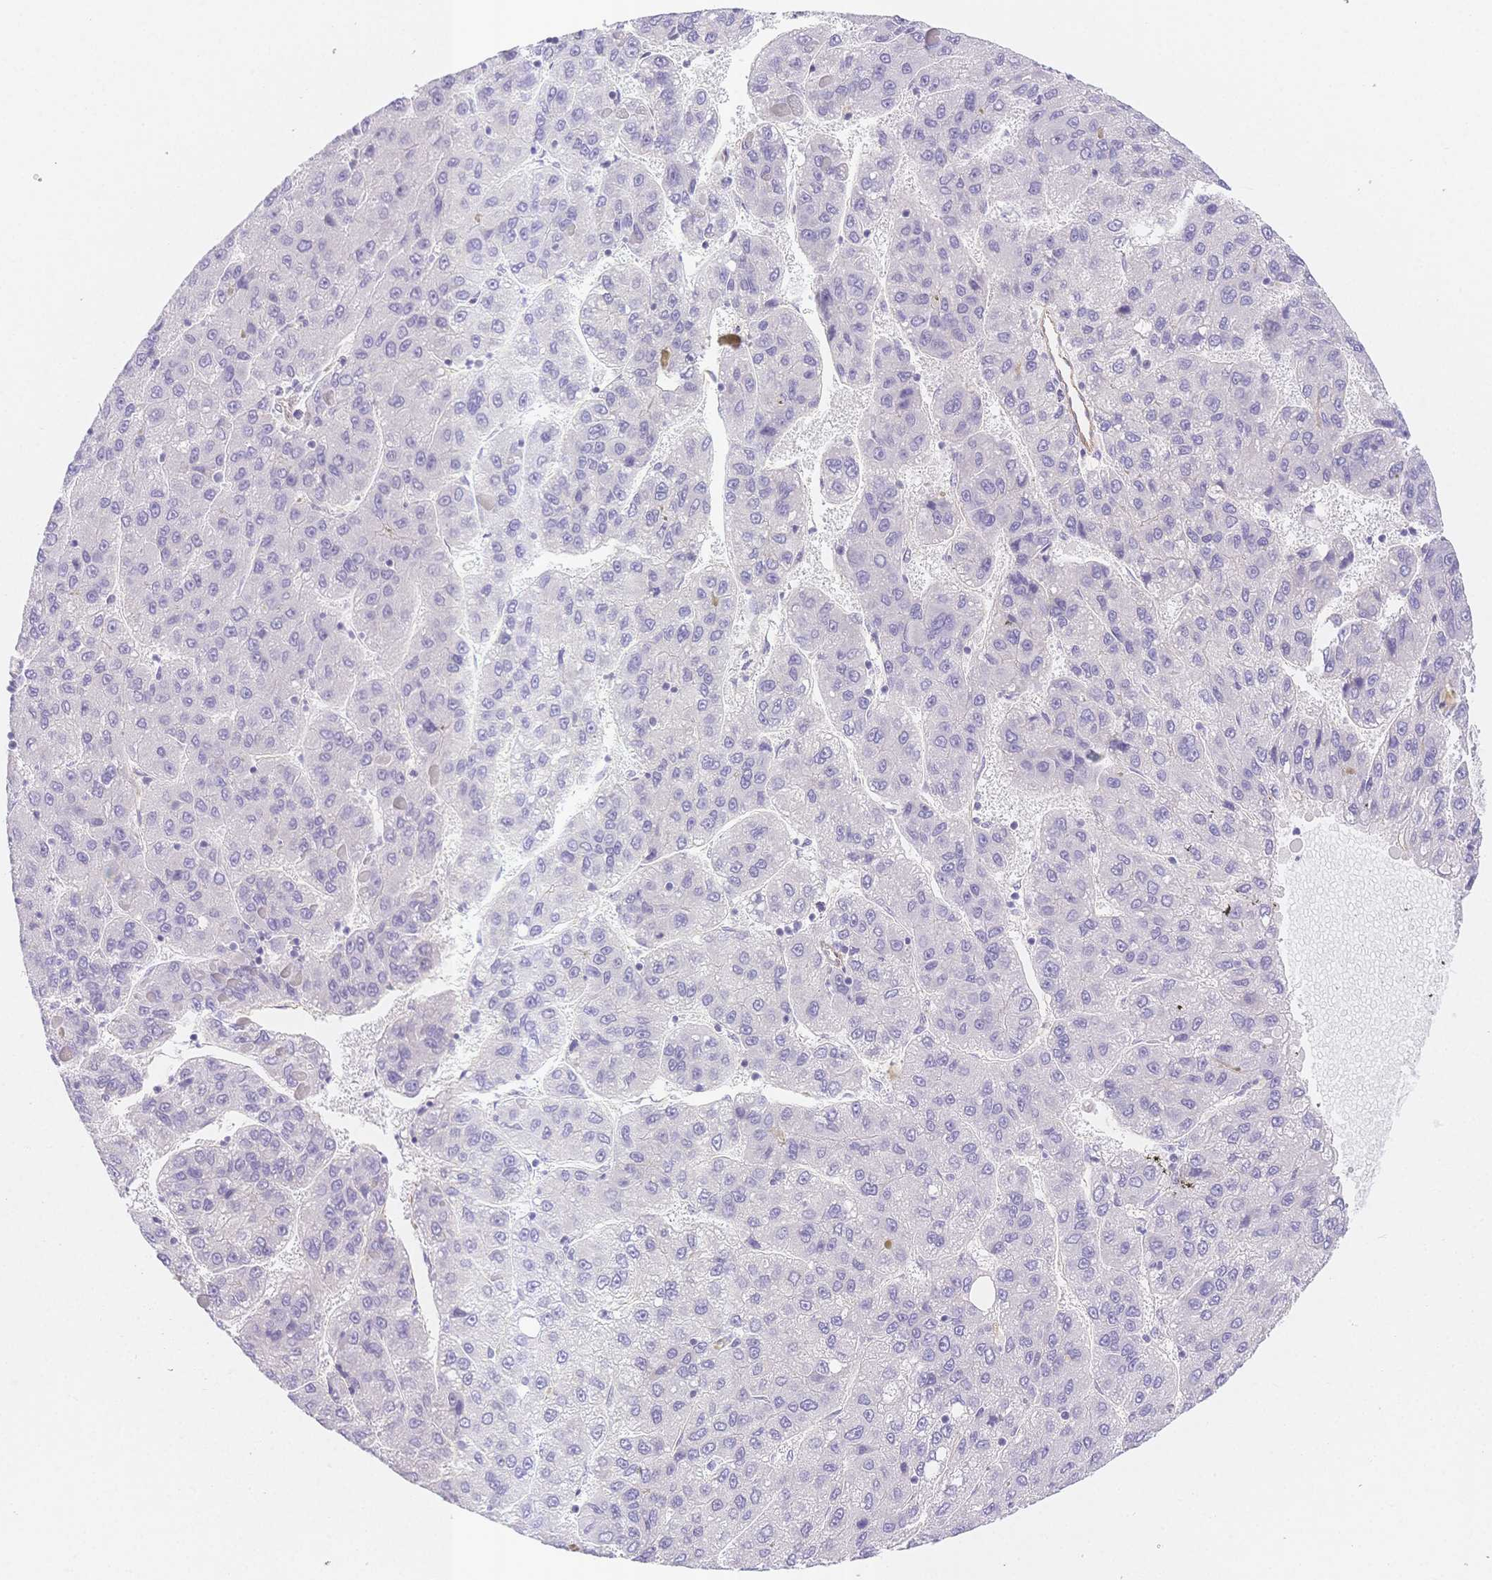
{"staining": {"intensity": "negative", "quantity": "none", "location": "none"}, "tissue": "liver cancer", "cell_type": "Tumor cells", "image_type": "cancer", "snomed": [{"axis": "morphology", "description": "Carcinoma, Hepatocellular, NOS"}, {"axis": "topography", "description": "Liver"}], "caption": "An immunohistochemistry histopathology image of liver cancer (hepatocellular carcinoma) is shown. There is no staining in tumor cells of liver cancer (hepatocellular carcinoma).", "gene": "CSN1S1", "patient": {"sex": "female", "age": 82}}